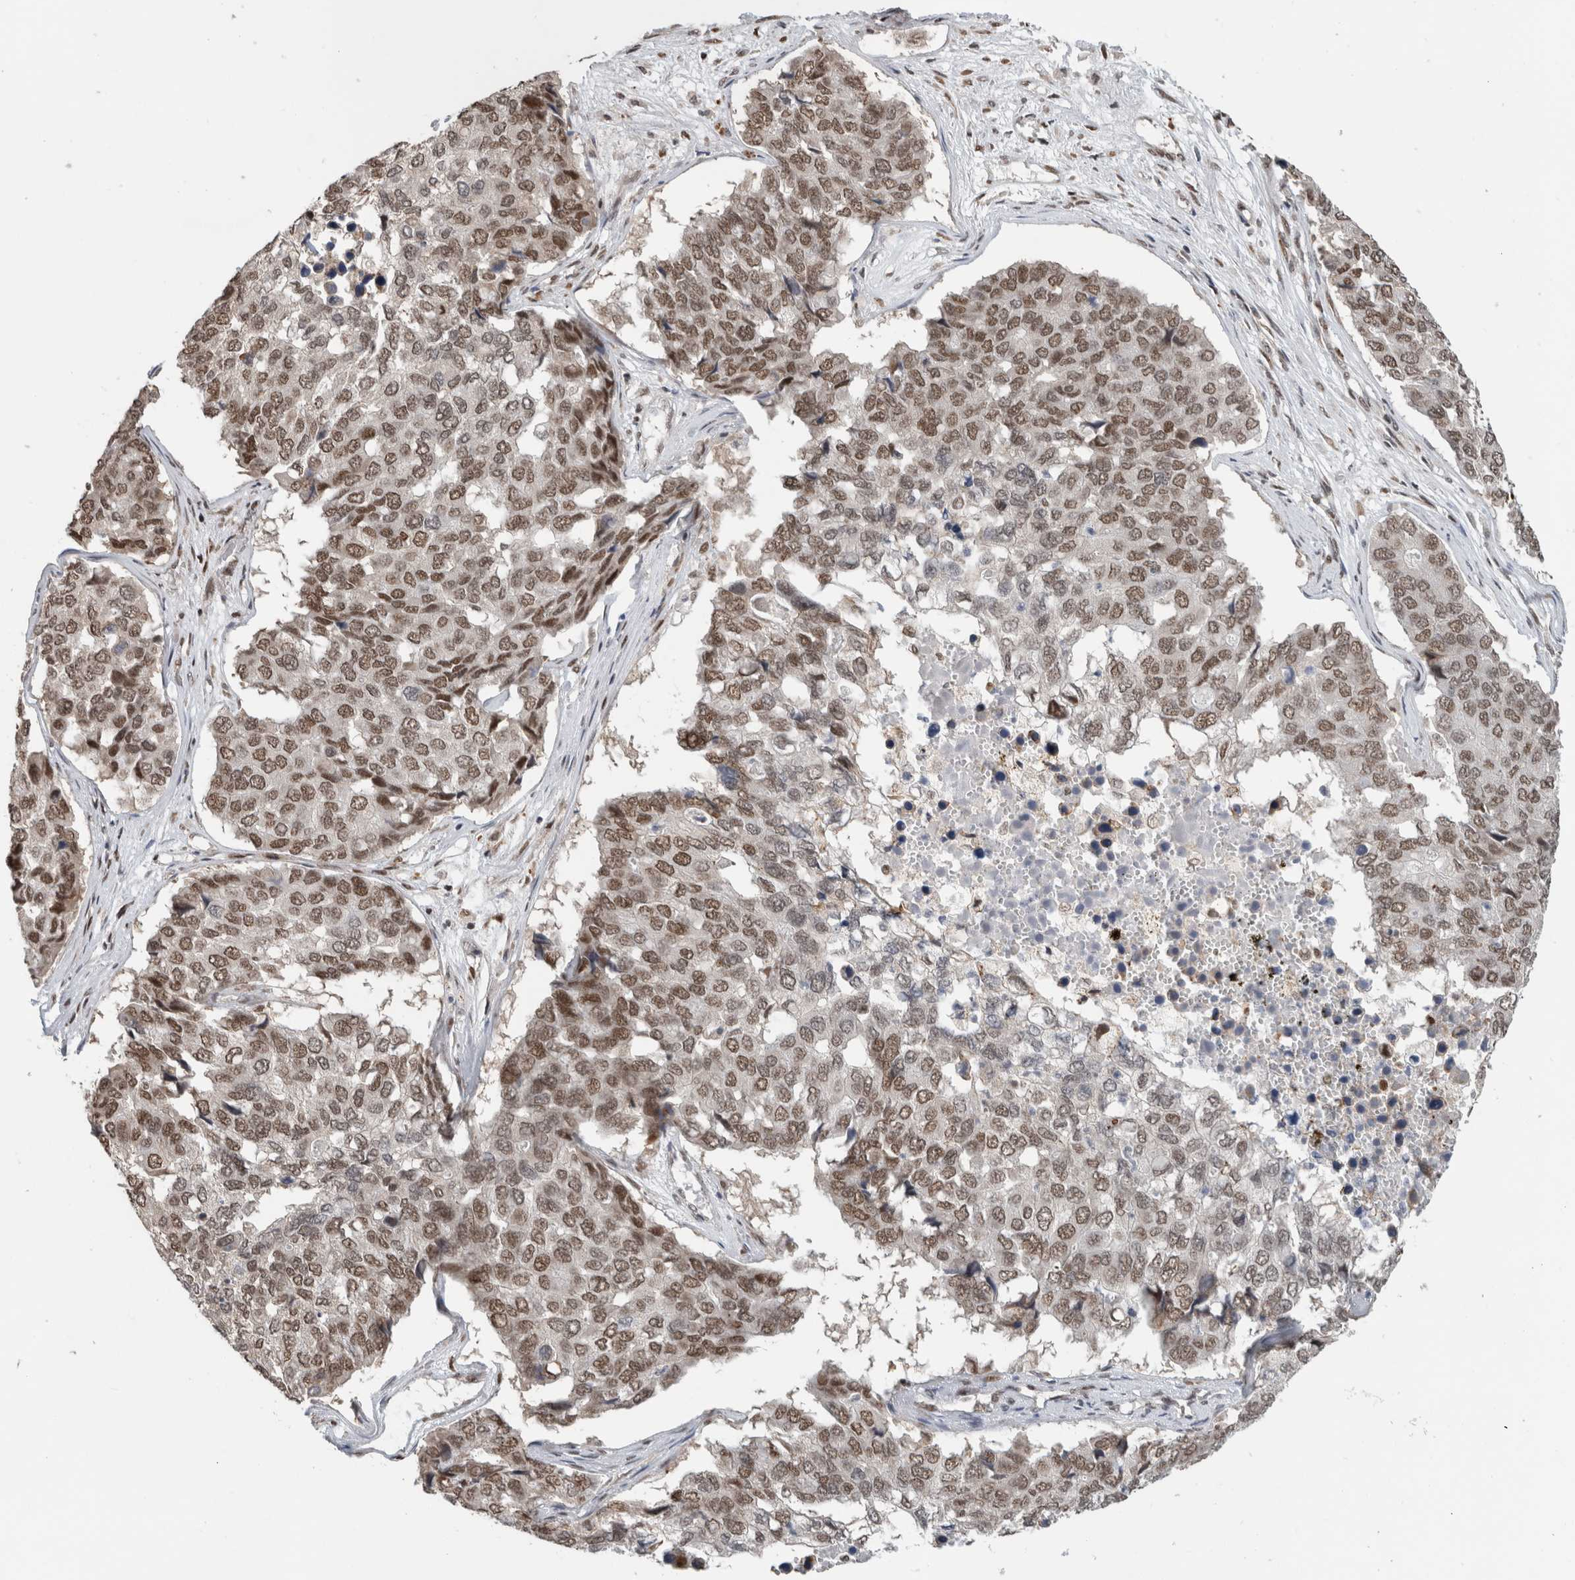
{"staining": {"intensity": "moderate", "quantity": ">75%", "location": "nuclear"}, "tissue": "pancreatic cancer", "cell_type": "Tumor cells", "image_type": "cancer", "snomed": [{"axis": "morphology", "description": "Adenocarcinoma, NOS"}, {"axis": "topography", "description": "Pancreas"}], "caption": "Human pancreatic cancer stained for a protein (brown) shows moderate nuclear positive positivity in approximately >75% of tumor cells.", "gene": "HNRNPR", "patient": {"sex": "male", "age": 50}}